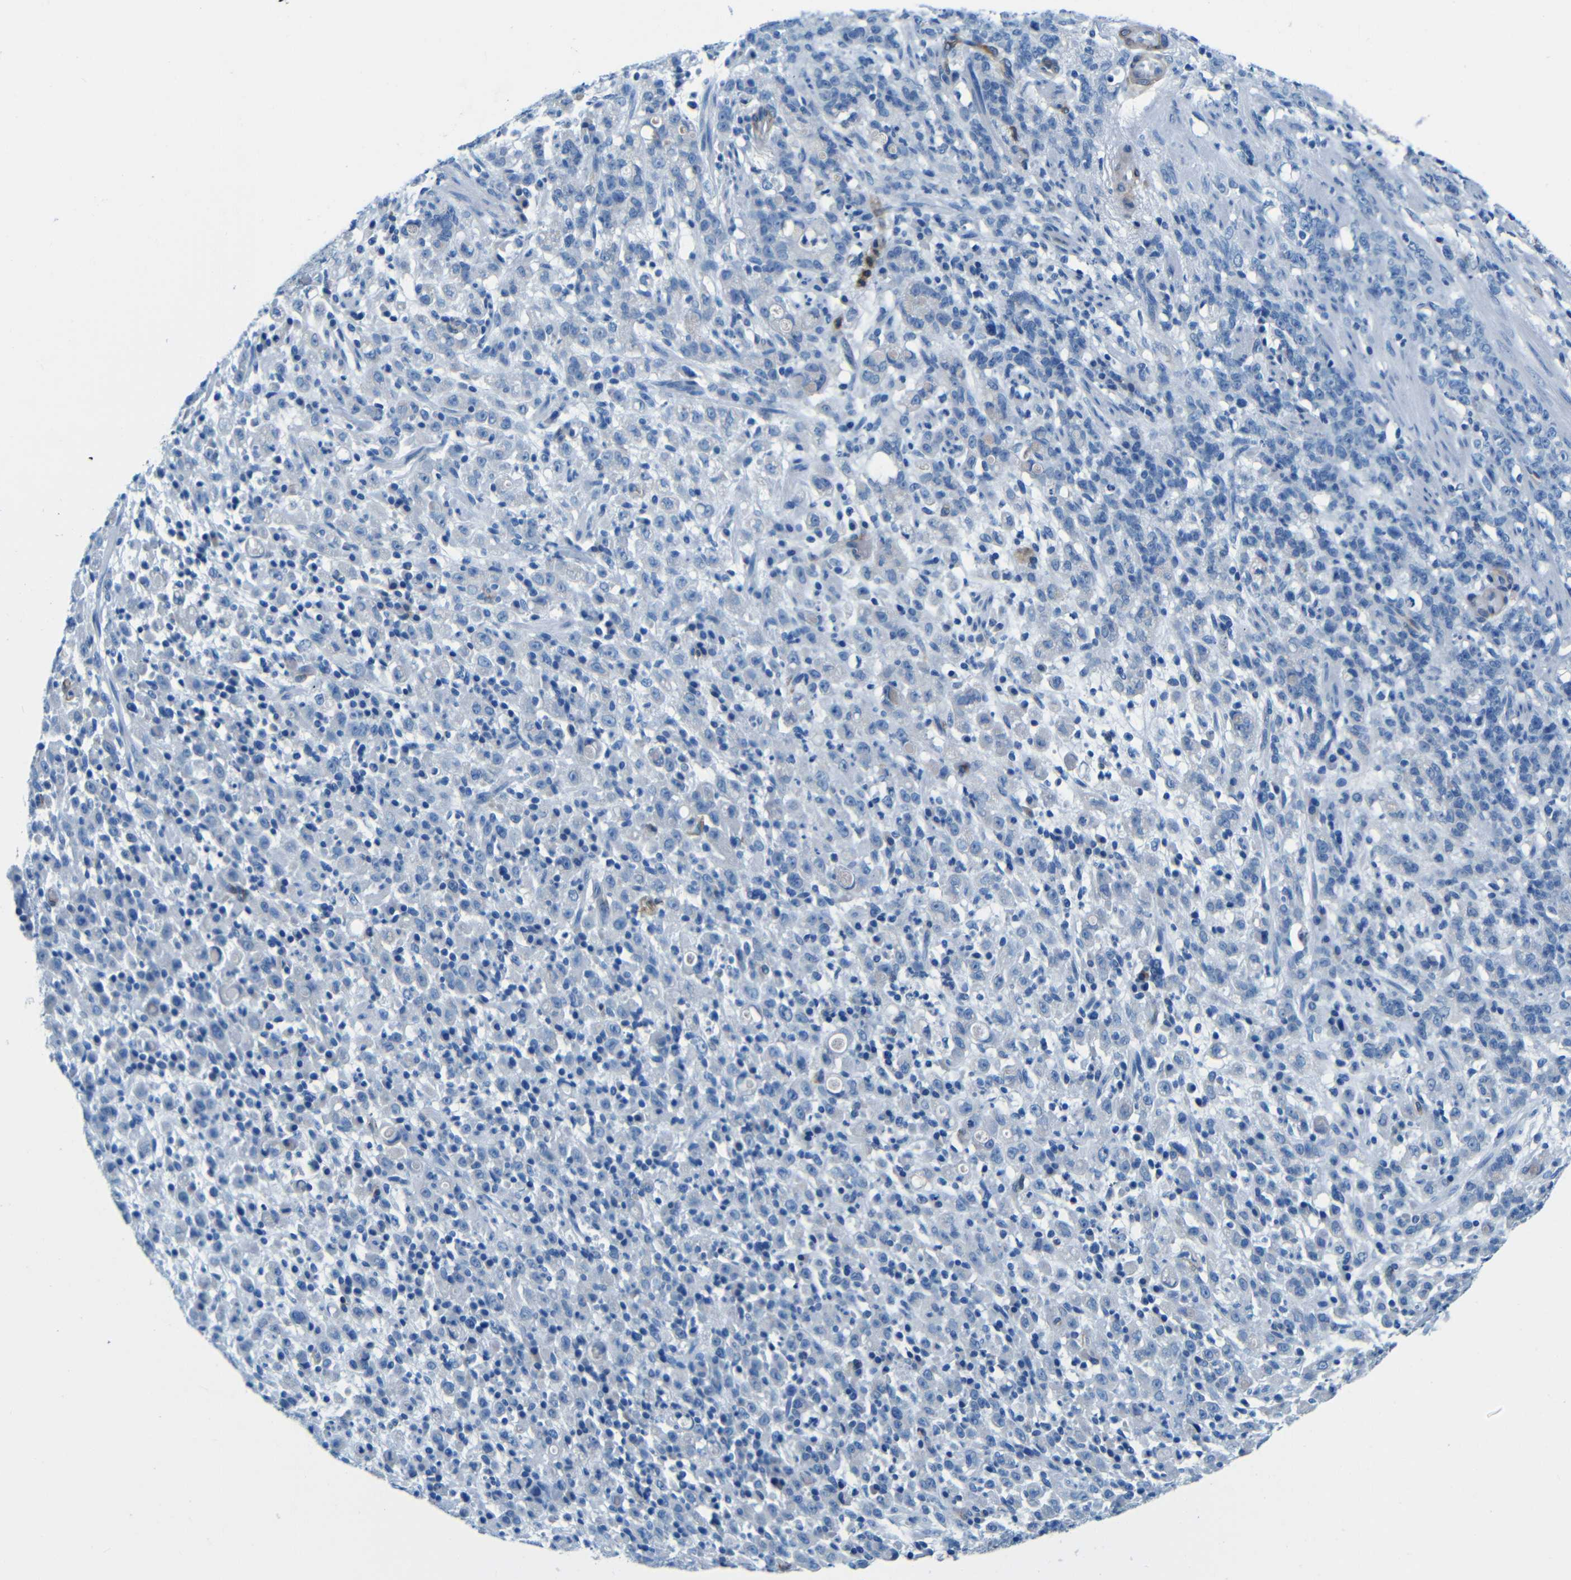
{"staining": {"intensity": "negative", "quantity": "none", "location": "none"}, "tissue": "stomach cancer", "cell_type": "Tumor cells", "image_type": "cancer", "snomed": [{"axis": "morphology", "description": "Adenocarcinoma, NOS"}, {"axis": "topography", "description": "Stomach, lower"}], "caption": "This is a image of IHC staining of stomach adenocarcinoma, which shows no staining in tumor cells.", "gene": "MAP2", "patient": {"sex": "male", "age": 88}}